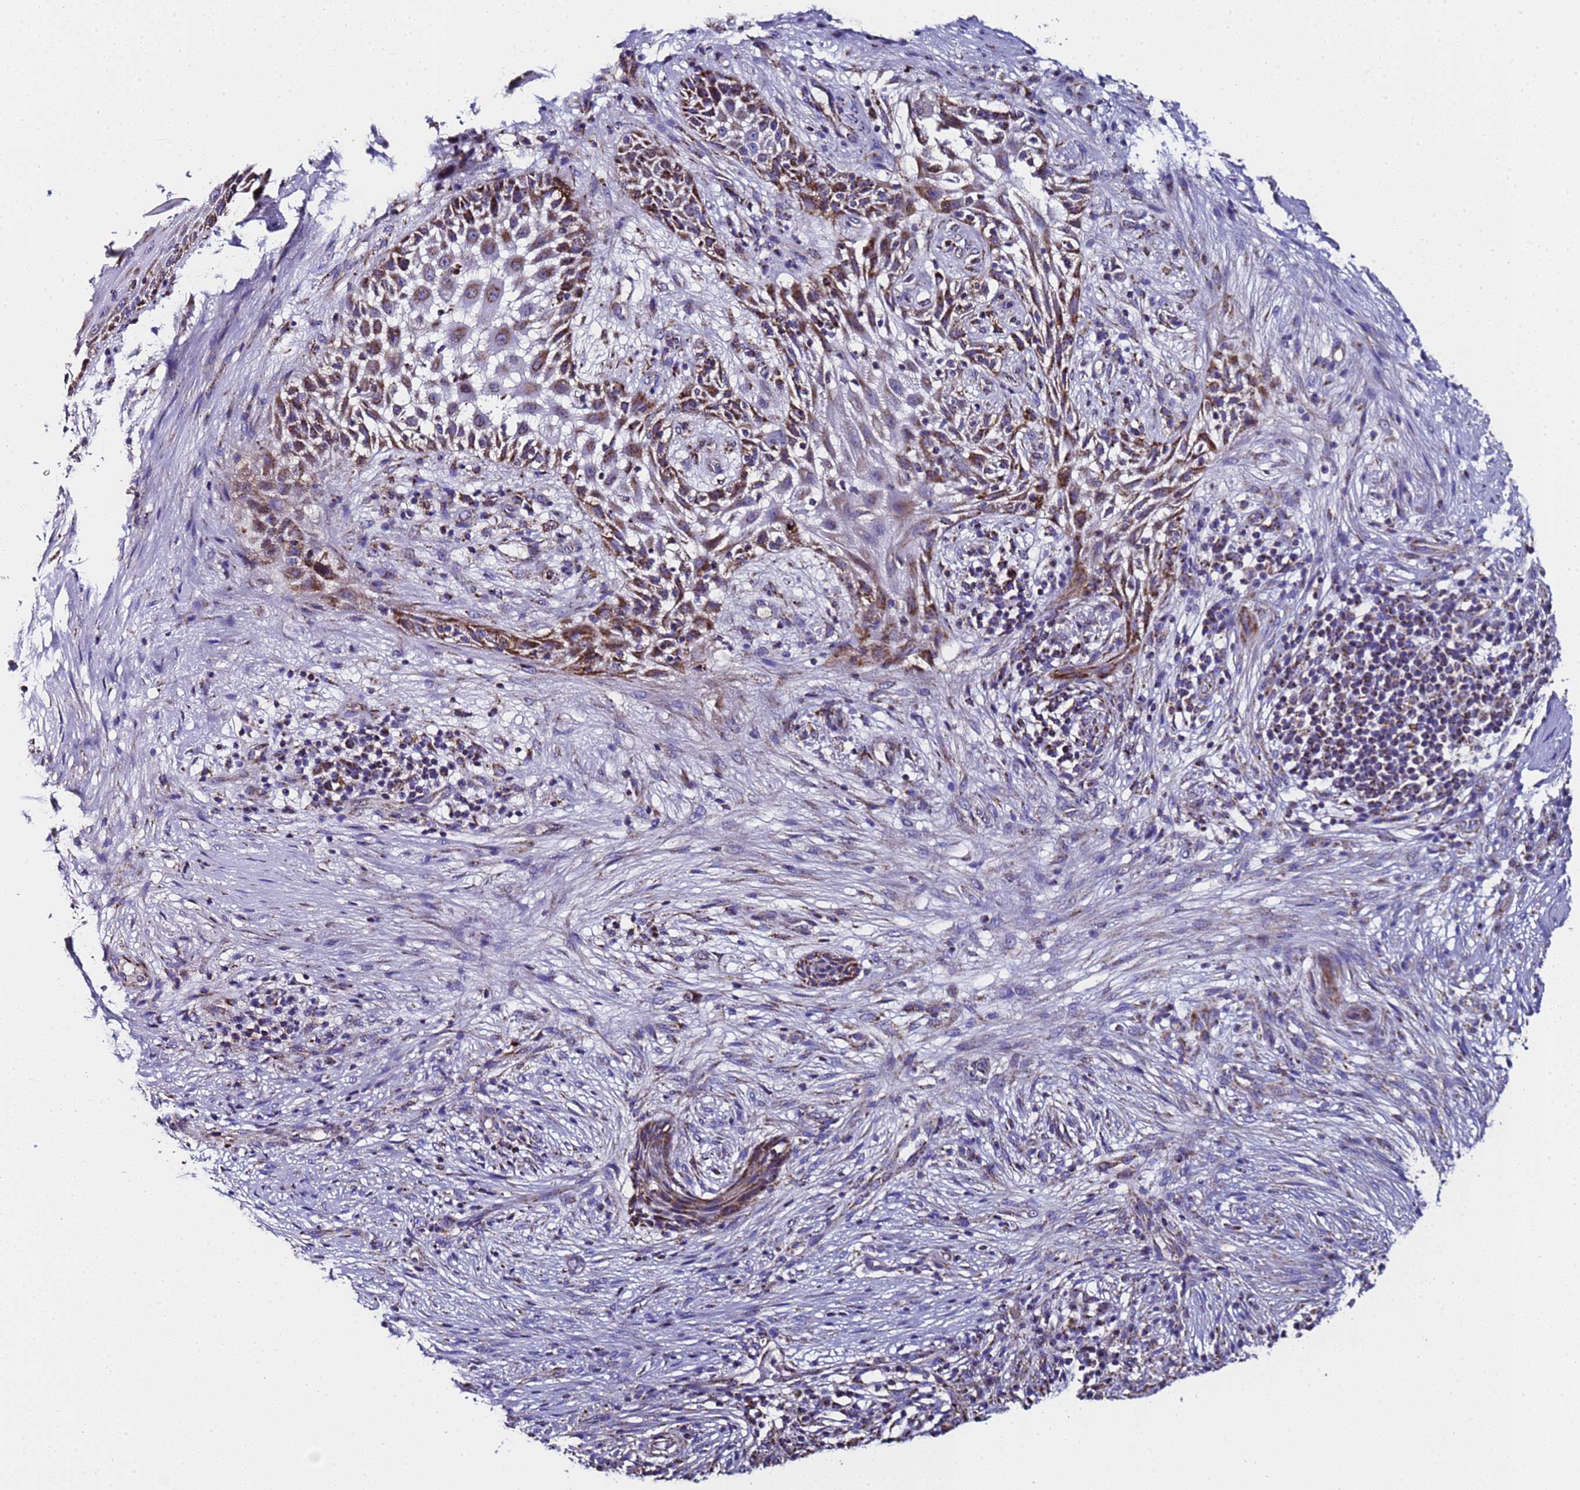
{"staining": {"intensity": "strong", "quantity": ">75%", "location": "cytoplasmic/membranous"}, "tissue": "skin cancer", "cell_type": "Tumor cells", "image_type": "cancer", "snomed": [{"axis": "morphology", "description": "Basal cell carcinoma"}, {"axis": "topography", "description": "Skin"}], "caption": "Immunohistochemical staining of human skin cancer reveals high levels of strong cytoplasmic/membranous expression in approximately >75% of tumor cells.", "gene": "MRPS12", "patient": {"sex": "female", "age": 65}}